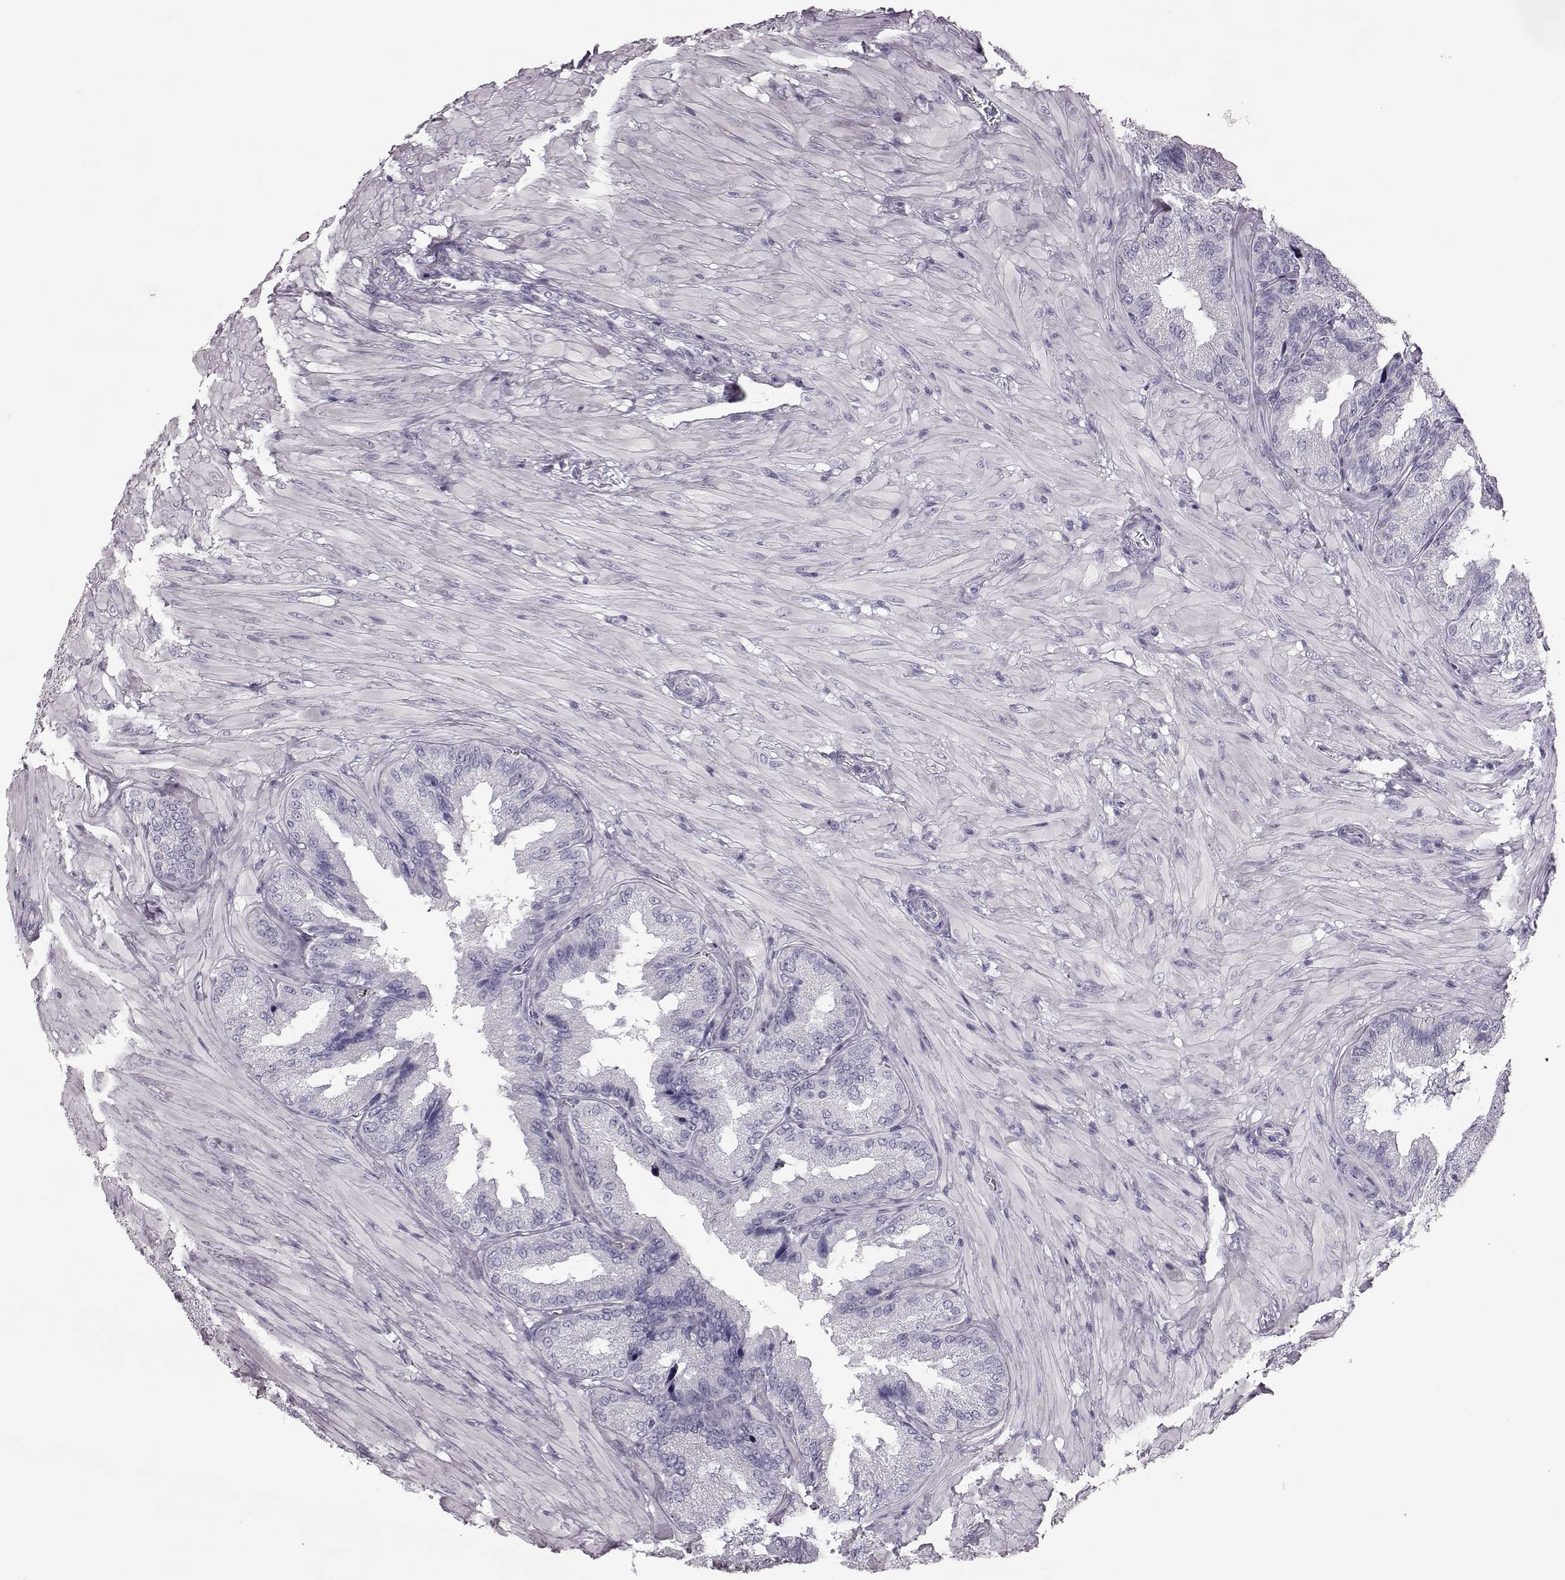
{"staining": {"intensity": "negative", "quantity": "none", "location": "none"}, "tissue": "seminal vesicle", "cell_type": "Glandular cells", "image_type": "normal", "snomed": [{"axis": "morphology", "description": "Normal tissue, NOS"}, {"axis": "topography", "description": "Seminal veicle"}], "caption": "Immunohistochemical staining of unremarkable human seminal vesicle shows no significant positivity in glandular cells. Brightfield microscopy of immunohistochemistry stained with DAB (3,3'-diaminobenzidine) (brown) and hematoxylin (blue), captured at high magnification.", "gene": "NPTXR", "patient": {"sex": "male", "age": 37}}